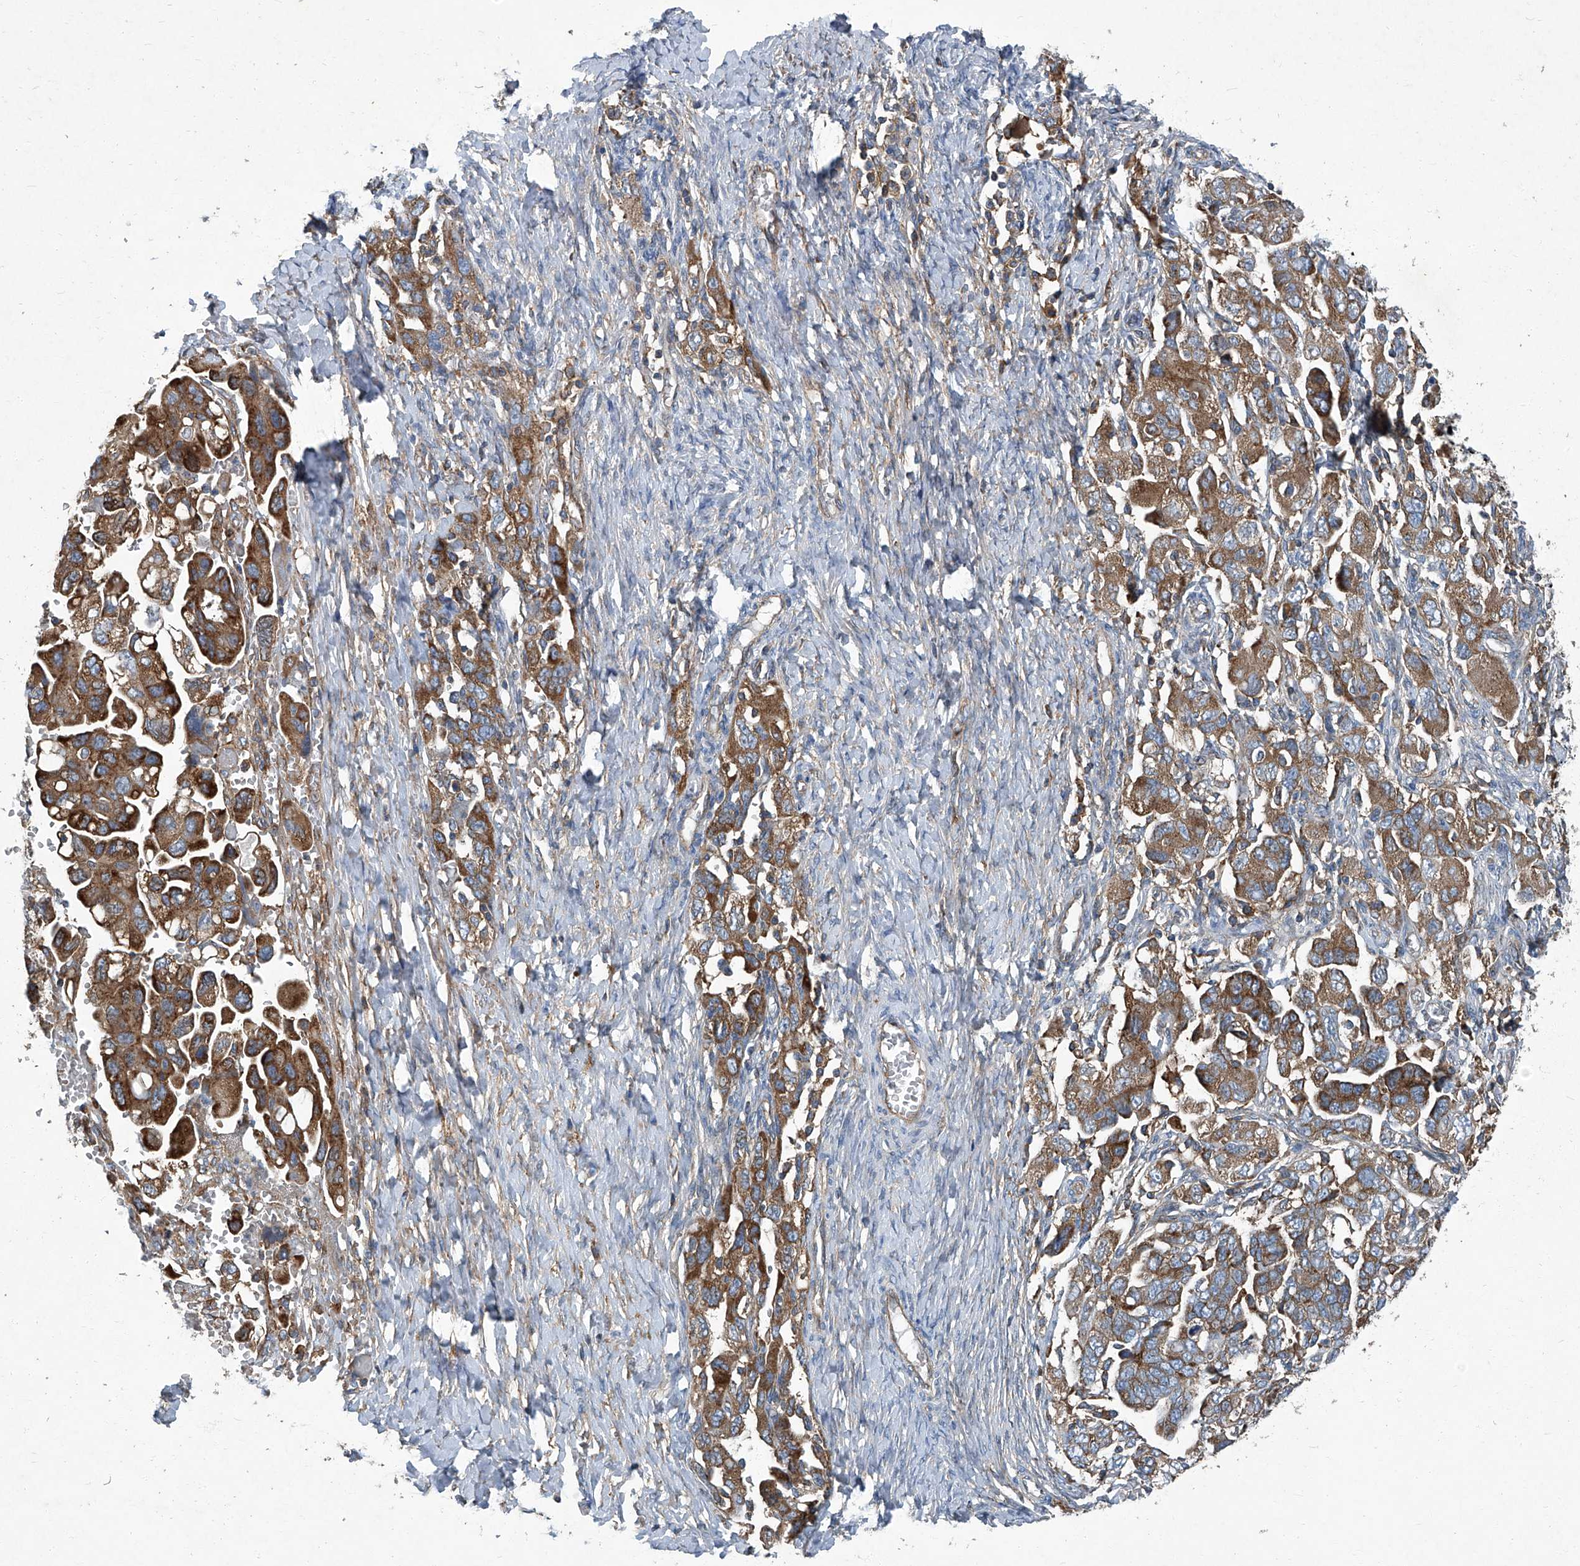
{"staining": {"intensity": "strong", "quantity": ">75%", "location": "cytoplasmic/membranous"}, "tissue": "ovarian cancer", "cell_type": "Tumor cells", "image_type": "cancer", "snomed": [{"axis": "morphology", "description": "Carcinoma, NOS"}, {"axis": "morphology", "description": "Cystadenocarcinoma, serous, NOS"}, {"axis": "topography", "description": "Ovary"}], "caption": "An immunohistochemistry photomicrograph of tumor tissue is shown. Protein staining in brown labels strong cytoplasmic/membranous positivity in serous cystadenocarcinoma (ovarian) within tumor cells.", "gene": "PIGH", "patient": {"sex": "female", "age": 69}}